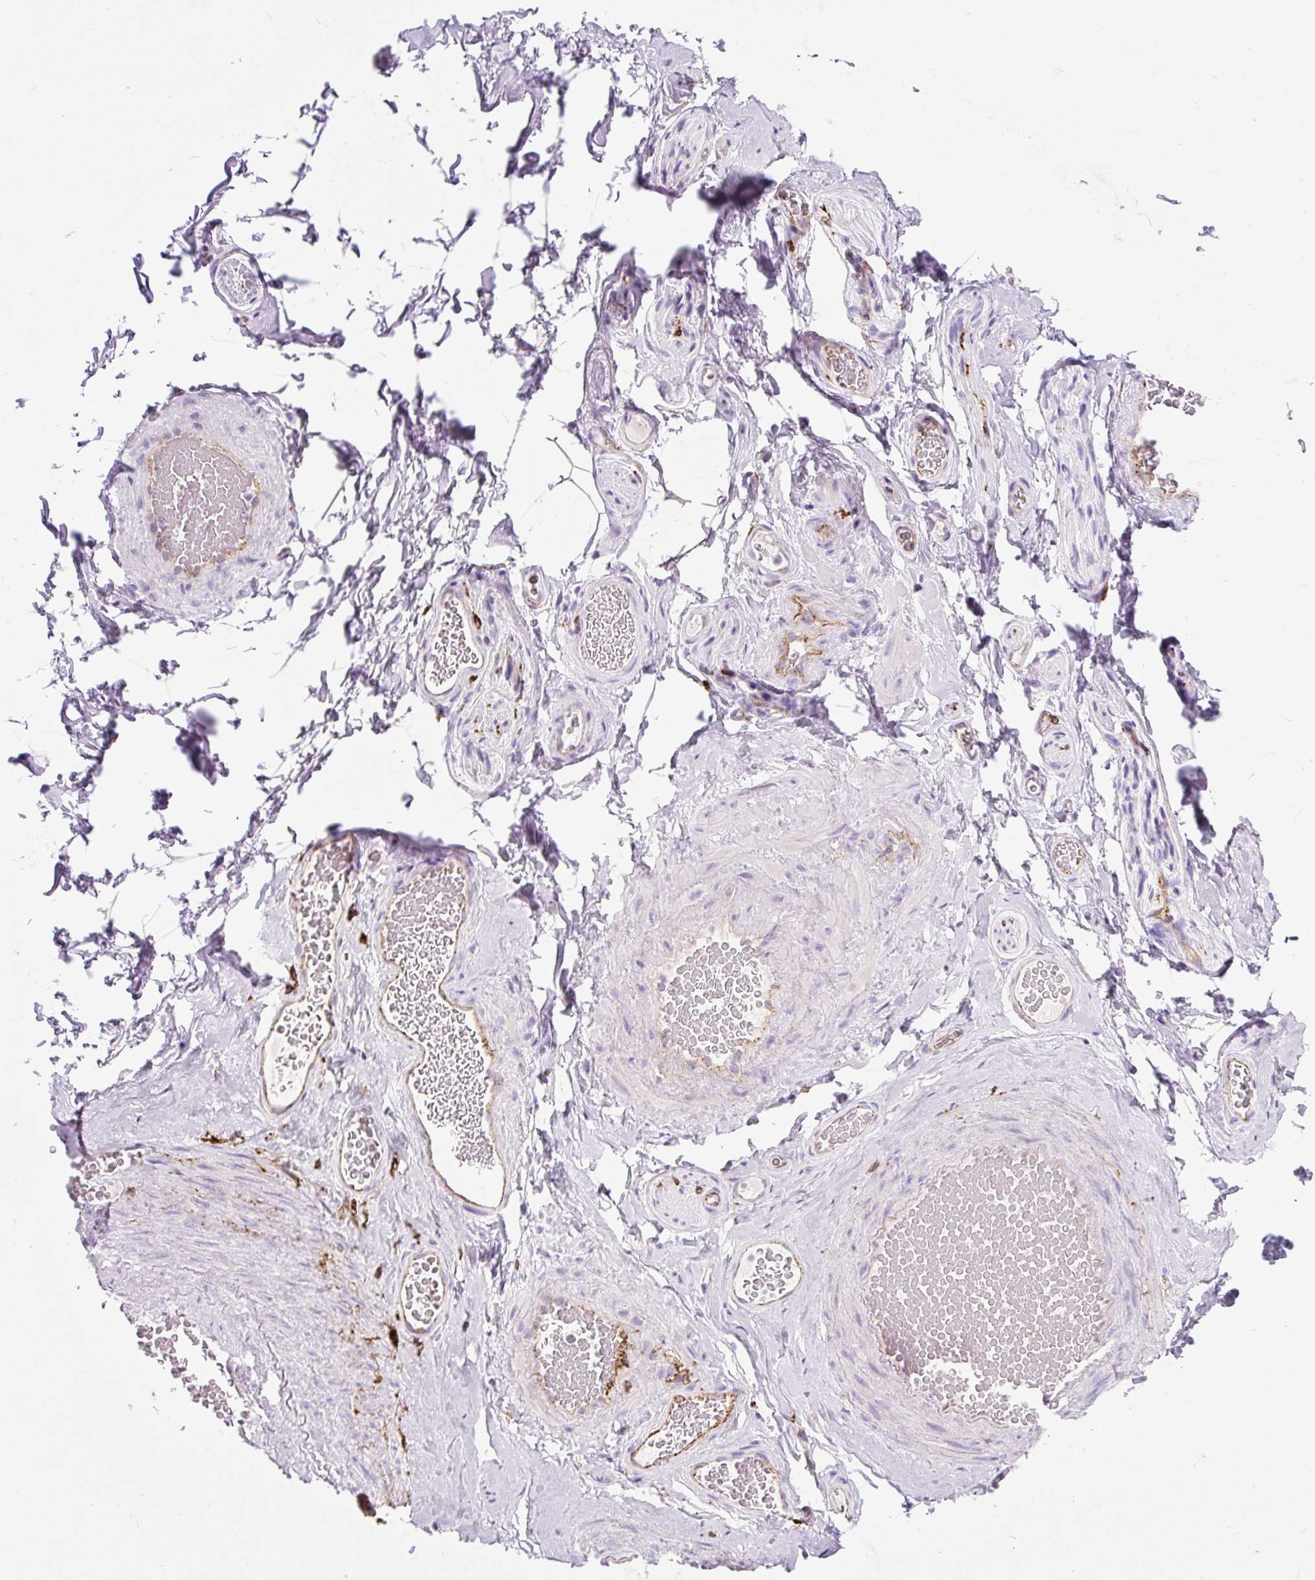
{"staining": {"intensity": "negative", "quantity": "none", "location": "none"}, "tissue": "adipose tissue", "cell_type": "Adipocytes", "image_type": "normal", "snomed": [{"axis": "morphology", "description": "Normal tissue, NOS"}, {"axis": "topography", "description": "Vascular tissue"}, {"axis": "topography", "description": "Peripheral nerve tissue"}], "caption": "IHC of normal human adipose tissue demonstrates no staining in adipocytes.", "gene": "HLA", "patient": {"sex": "male", "age": 41}}